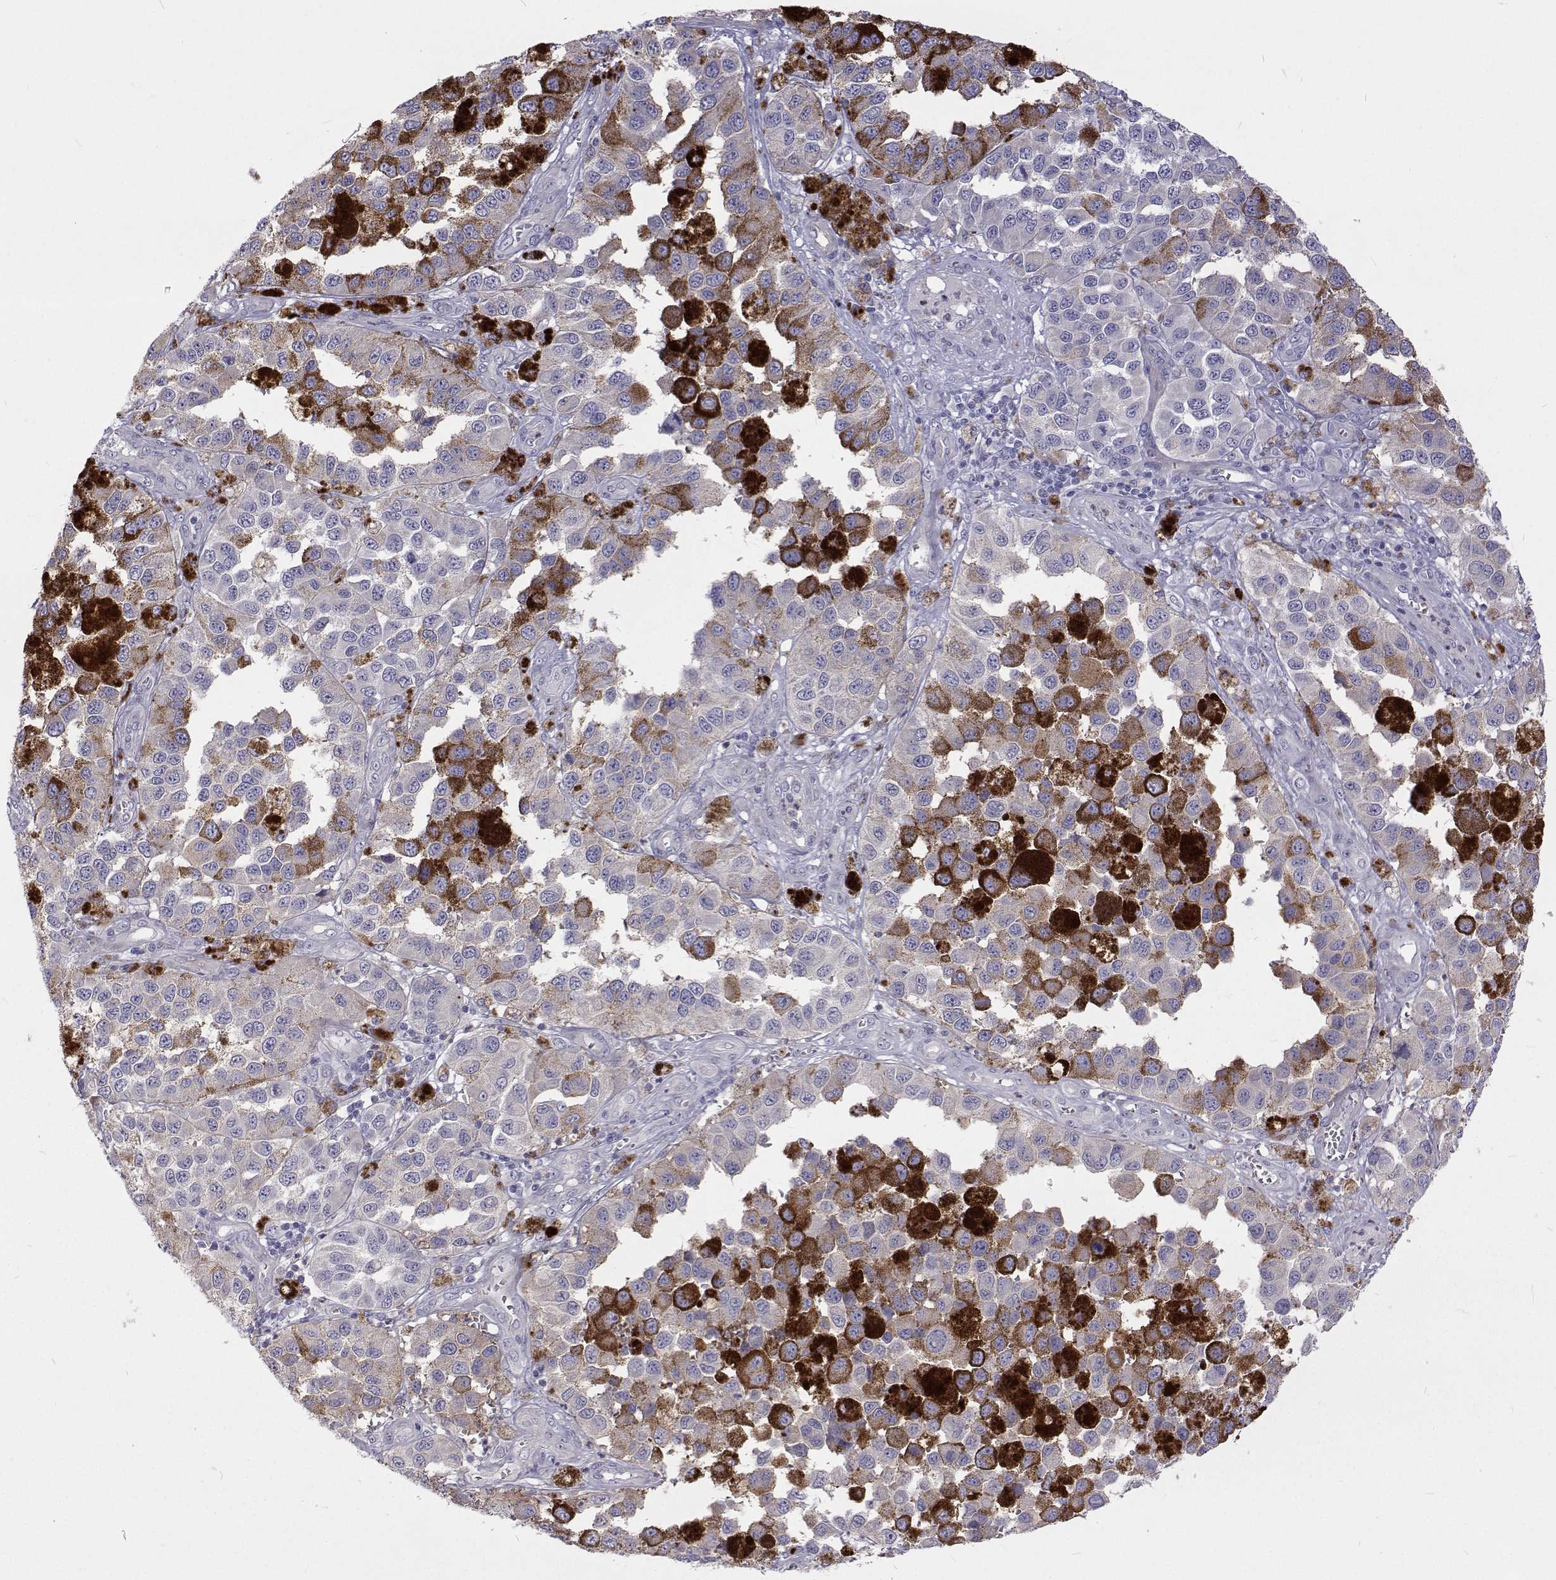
{"staining": {"intensity": "negative", "quantity": "none", "location": "none"}, "tissue": "melanoma", "cell_type": "Tumor cells", "image_type": "cancer", "snomed": [{"axis": "morphology", "description": "Malignant melanoma, NOS"}, {"axis": "topography", "description": "Skin"}], "caption": "Immunohistochemical staining of human melanoma reveals no significant staining in tumor cells.", "gene": "NPR3", "patient": {"sex": "female", "age": 58}}